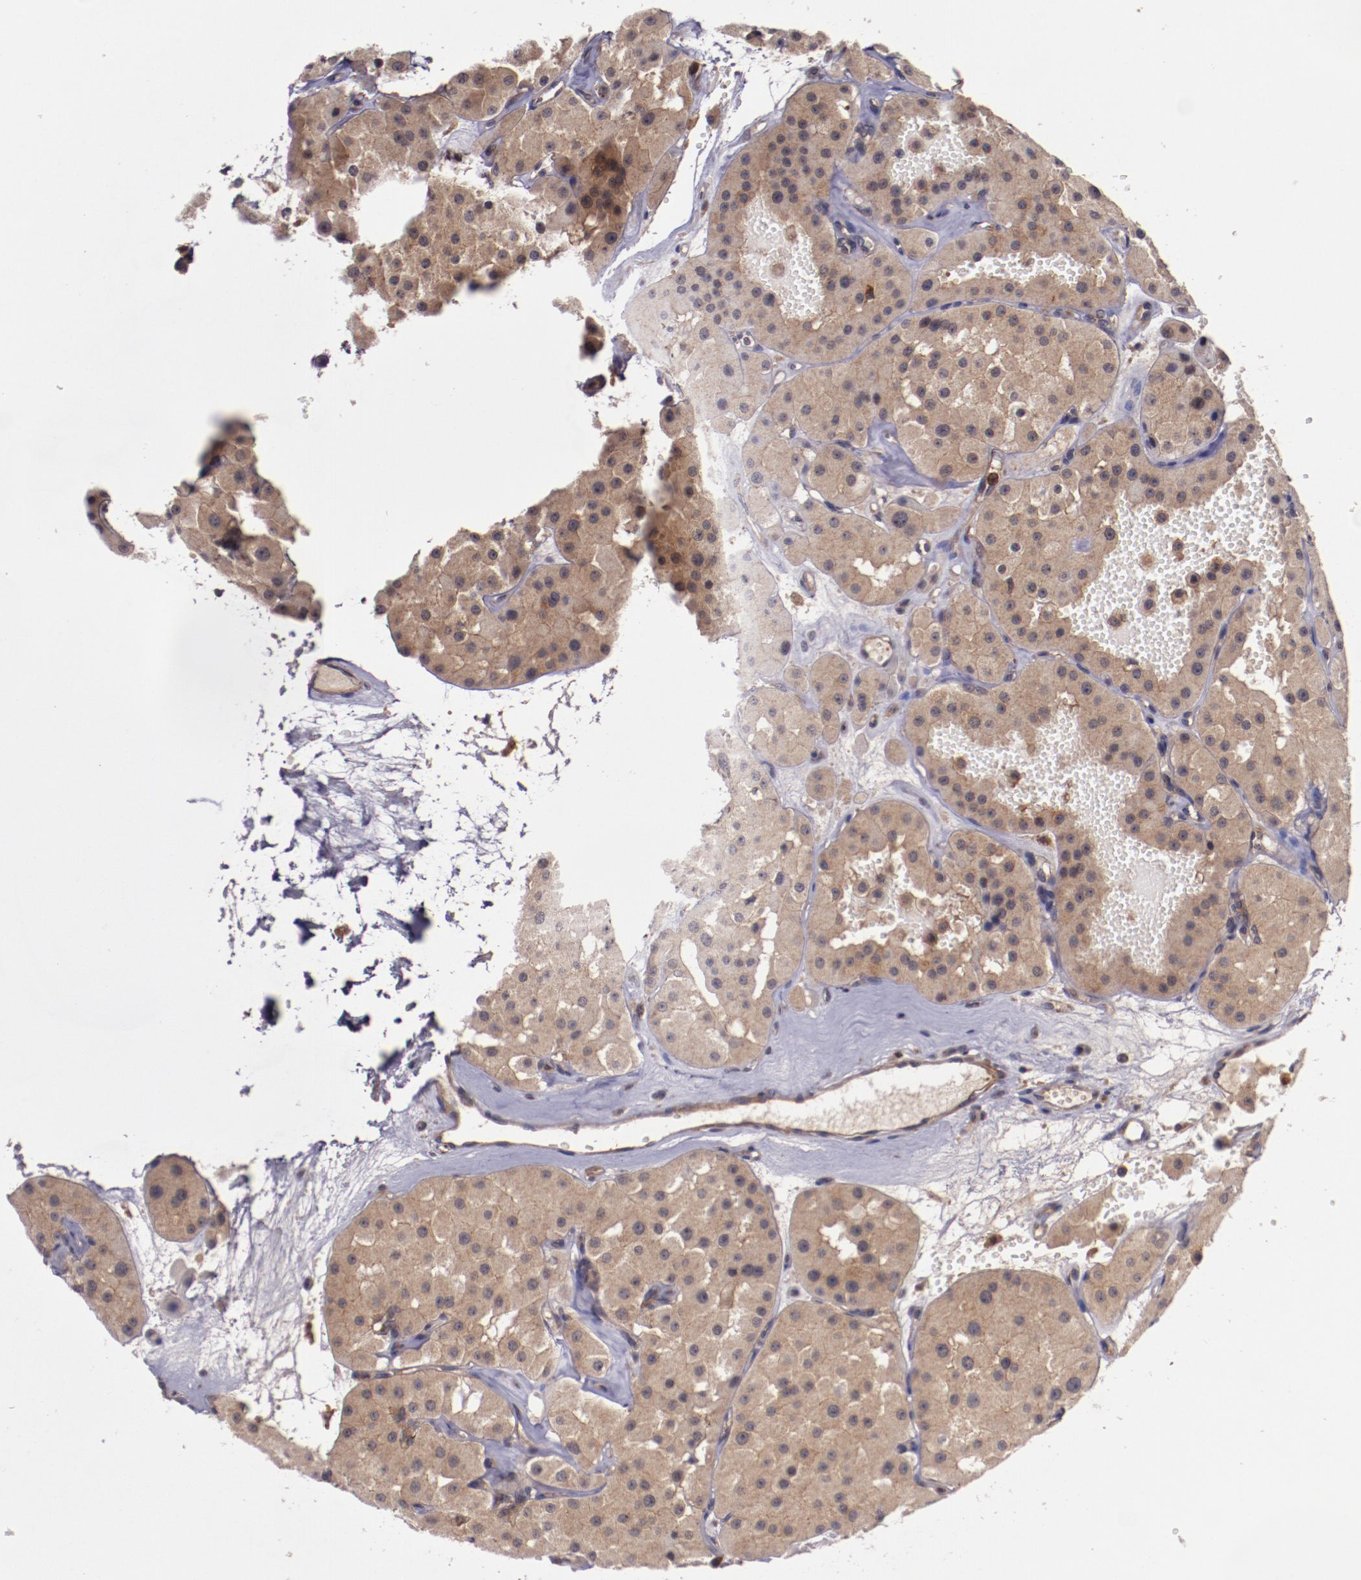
{"staining": {"intensity": "moderate", "quantity": ">75%", "location": "cytoplasmic/membranous"}, "tissue": "renal cancer", "cell_type": "Tumor cells", "image_type": "cancer", "snomed": [{"axis": "morphology", "description": "Adenocarcinoma, uncertain malignant potential"}, {"axis": "topography", "description": "Kidney"}], "caption": "This is an image of immunohistochemistry staining of renal adenocarcinoma,  uncertain malignant potential, which shows moderate expression in the cytoplasmic/membranous of tumor cells.", "gene": "FTSJ1", "patient": {"sex": "male", "age": 63}}